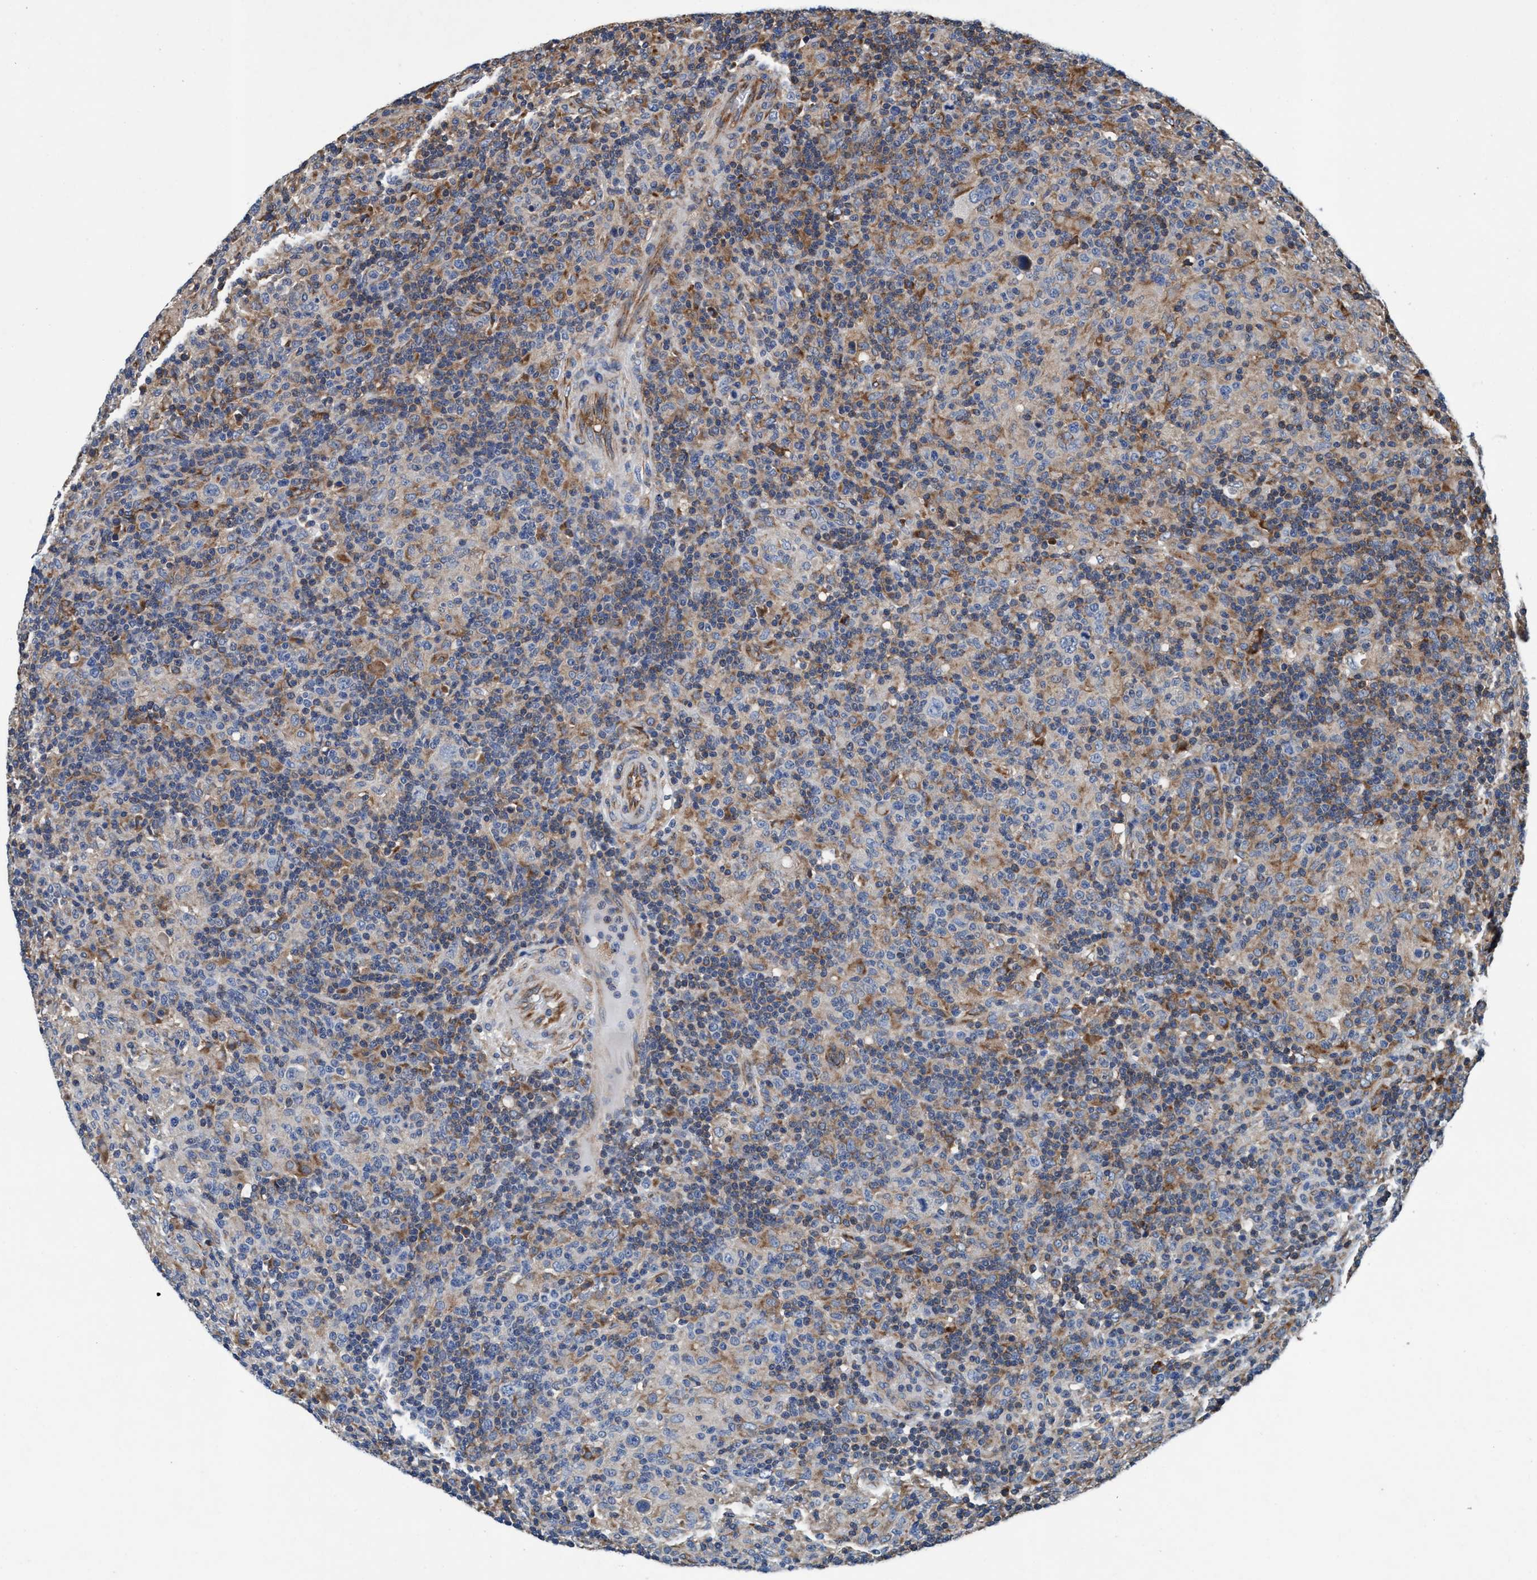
{"staining": {"intensity": "negative", "quantity": "none", "location": "none"}, "tissue": "lymphoma", "cell_type": "Tumor cells", "image_type": "cancer", "snomed": [{"axis": "morphology", "description": "Hodgkin's disease, NOS"}, {"axis": "topography", "description": "Lymph node"}], "caption": "DAB immunohistochemical staining of Hodgkin's disease demonstrates no significant expression in tumor cells. (DAB immunohistochemistry with hematoxylin counter stain).", "gene": "ENDOG", "patient": {"sex": "male", "age": 70}}